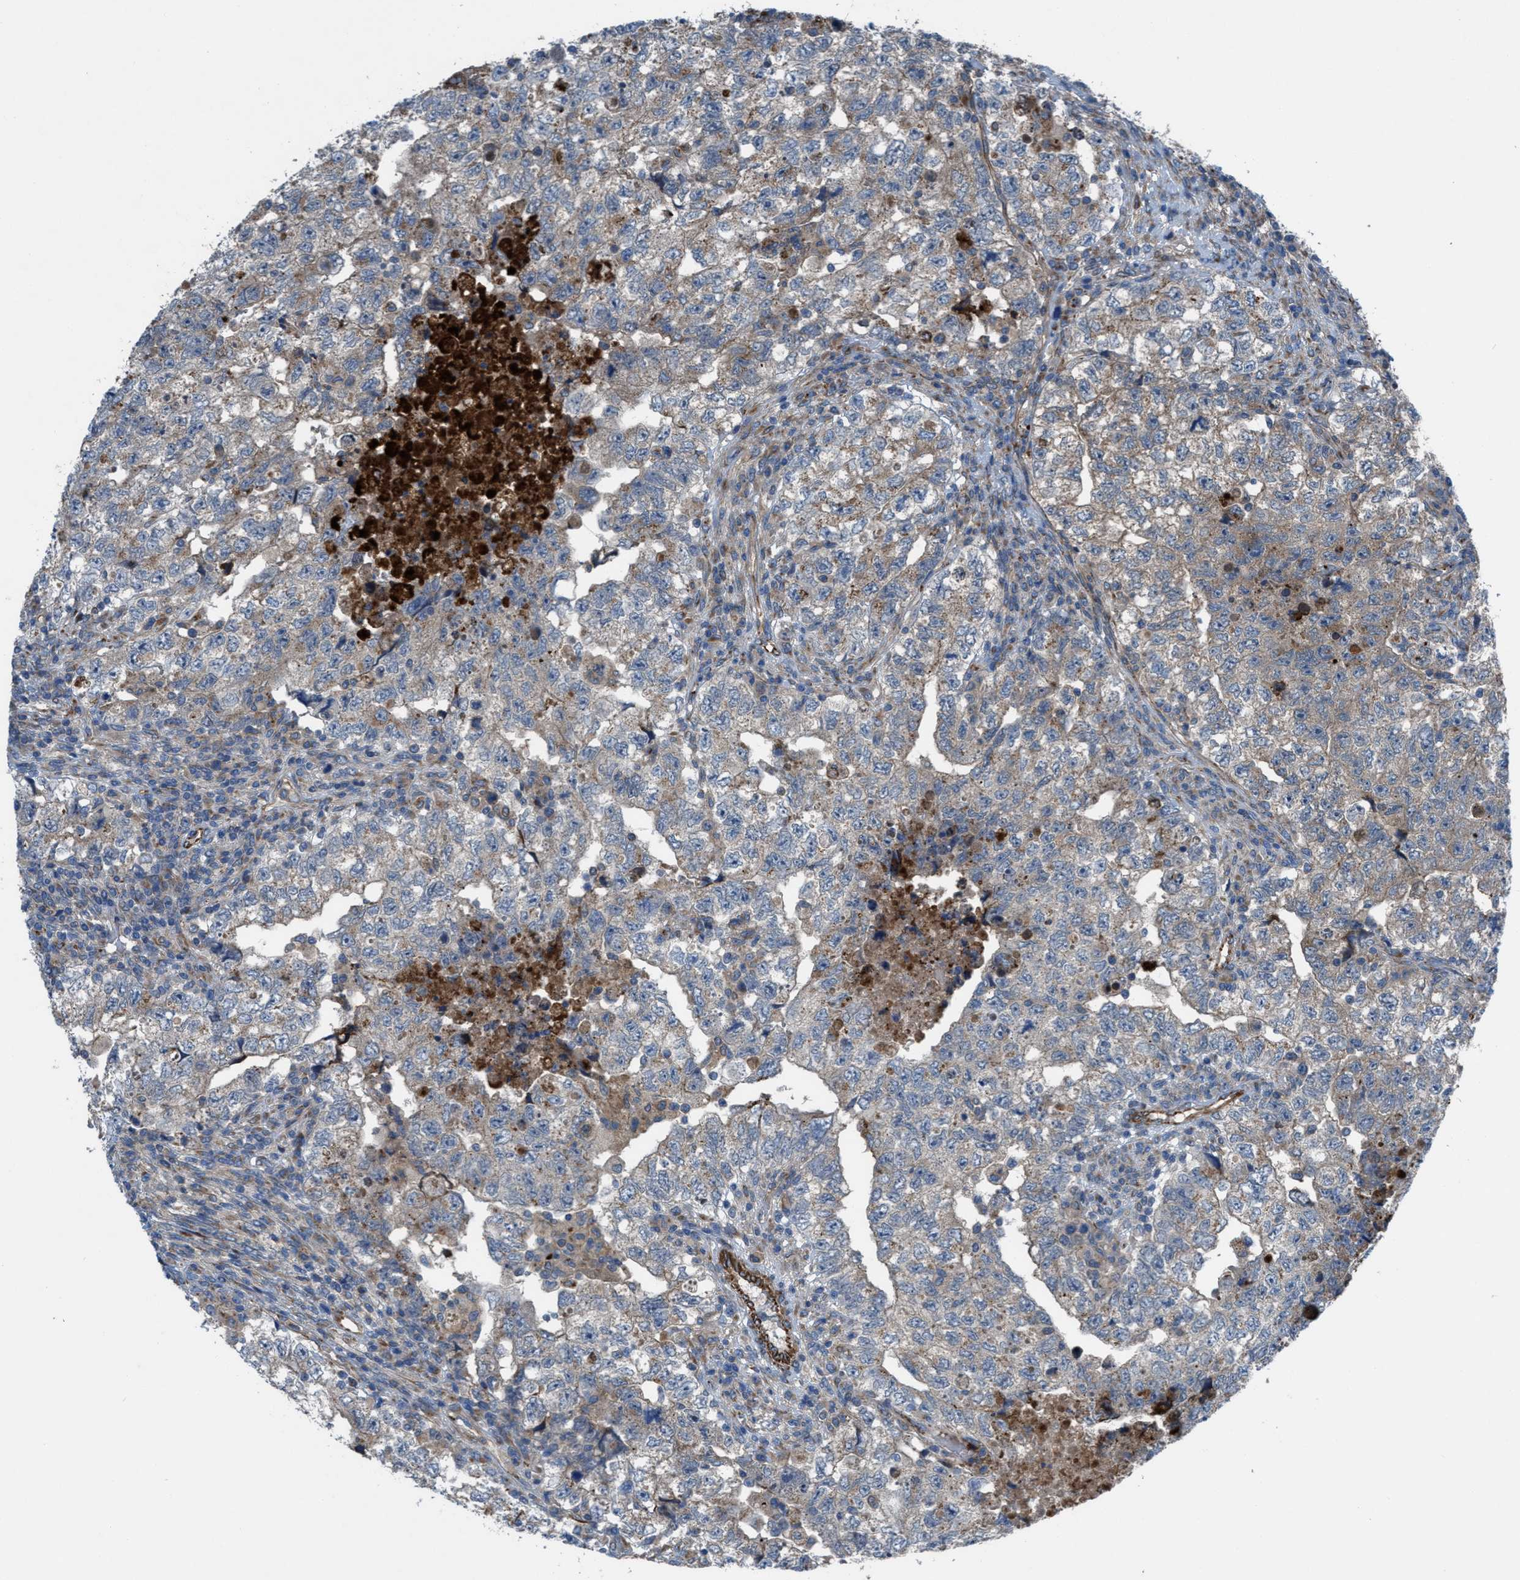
{"staining": {"intensity": "weak", "quantity": "25%-75%", "location": "cytoplasmic/membranous"}, "tissue": "testis cancer", "cell_type": "Tumor cells", "image_type": "cancer", "snomed": [{"axis": "morphology", "description": "Normal tissue, NOS"}, {"axis": "morphology", "description": "Carcinoma, Embryonal, NOS"}, {"axis": "topography", "description": "Testis"}], "caption": "Approximately 25%-75% of tumor cells in human embryonal carcinoma (testis) display weak cytoplasmic/membranous protein staining as visualized by brown immunohistochemical staining.", "gene": "SLC6A9", "patient": {"sex": "male", "age": 36}}